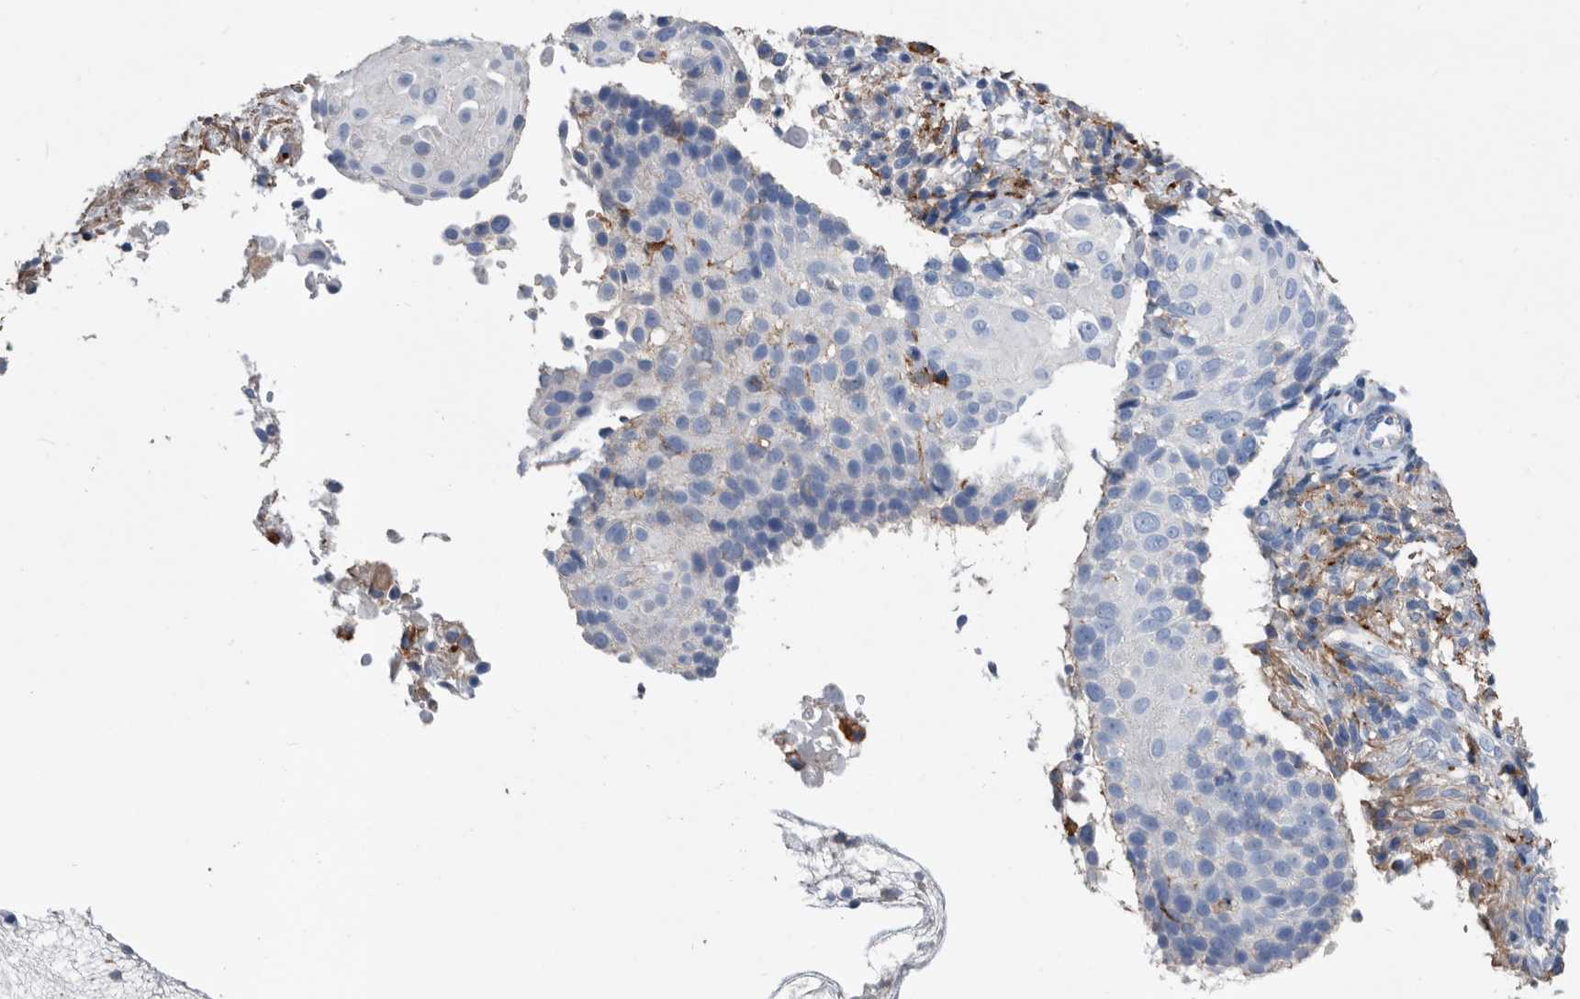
{"staining": {"intensity": "negative", "quantity": "none", "location": "none"}, "tissue": "cervical cancer", "cell_type": "Tumor cells", "image_type": "cancer", "snomed": [{"axis": "morphology", "description": "Squamous cell carcinoma, NOS"}, {"axis": "topography", "description": "Cervix"}], "caption": "Micrograph shows no significant protein positivity in tumor cells of cervical squamous cell carcinoma.", "gene": "MS4A4A", "patient": {"sex": "female", "age": 74}}